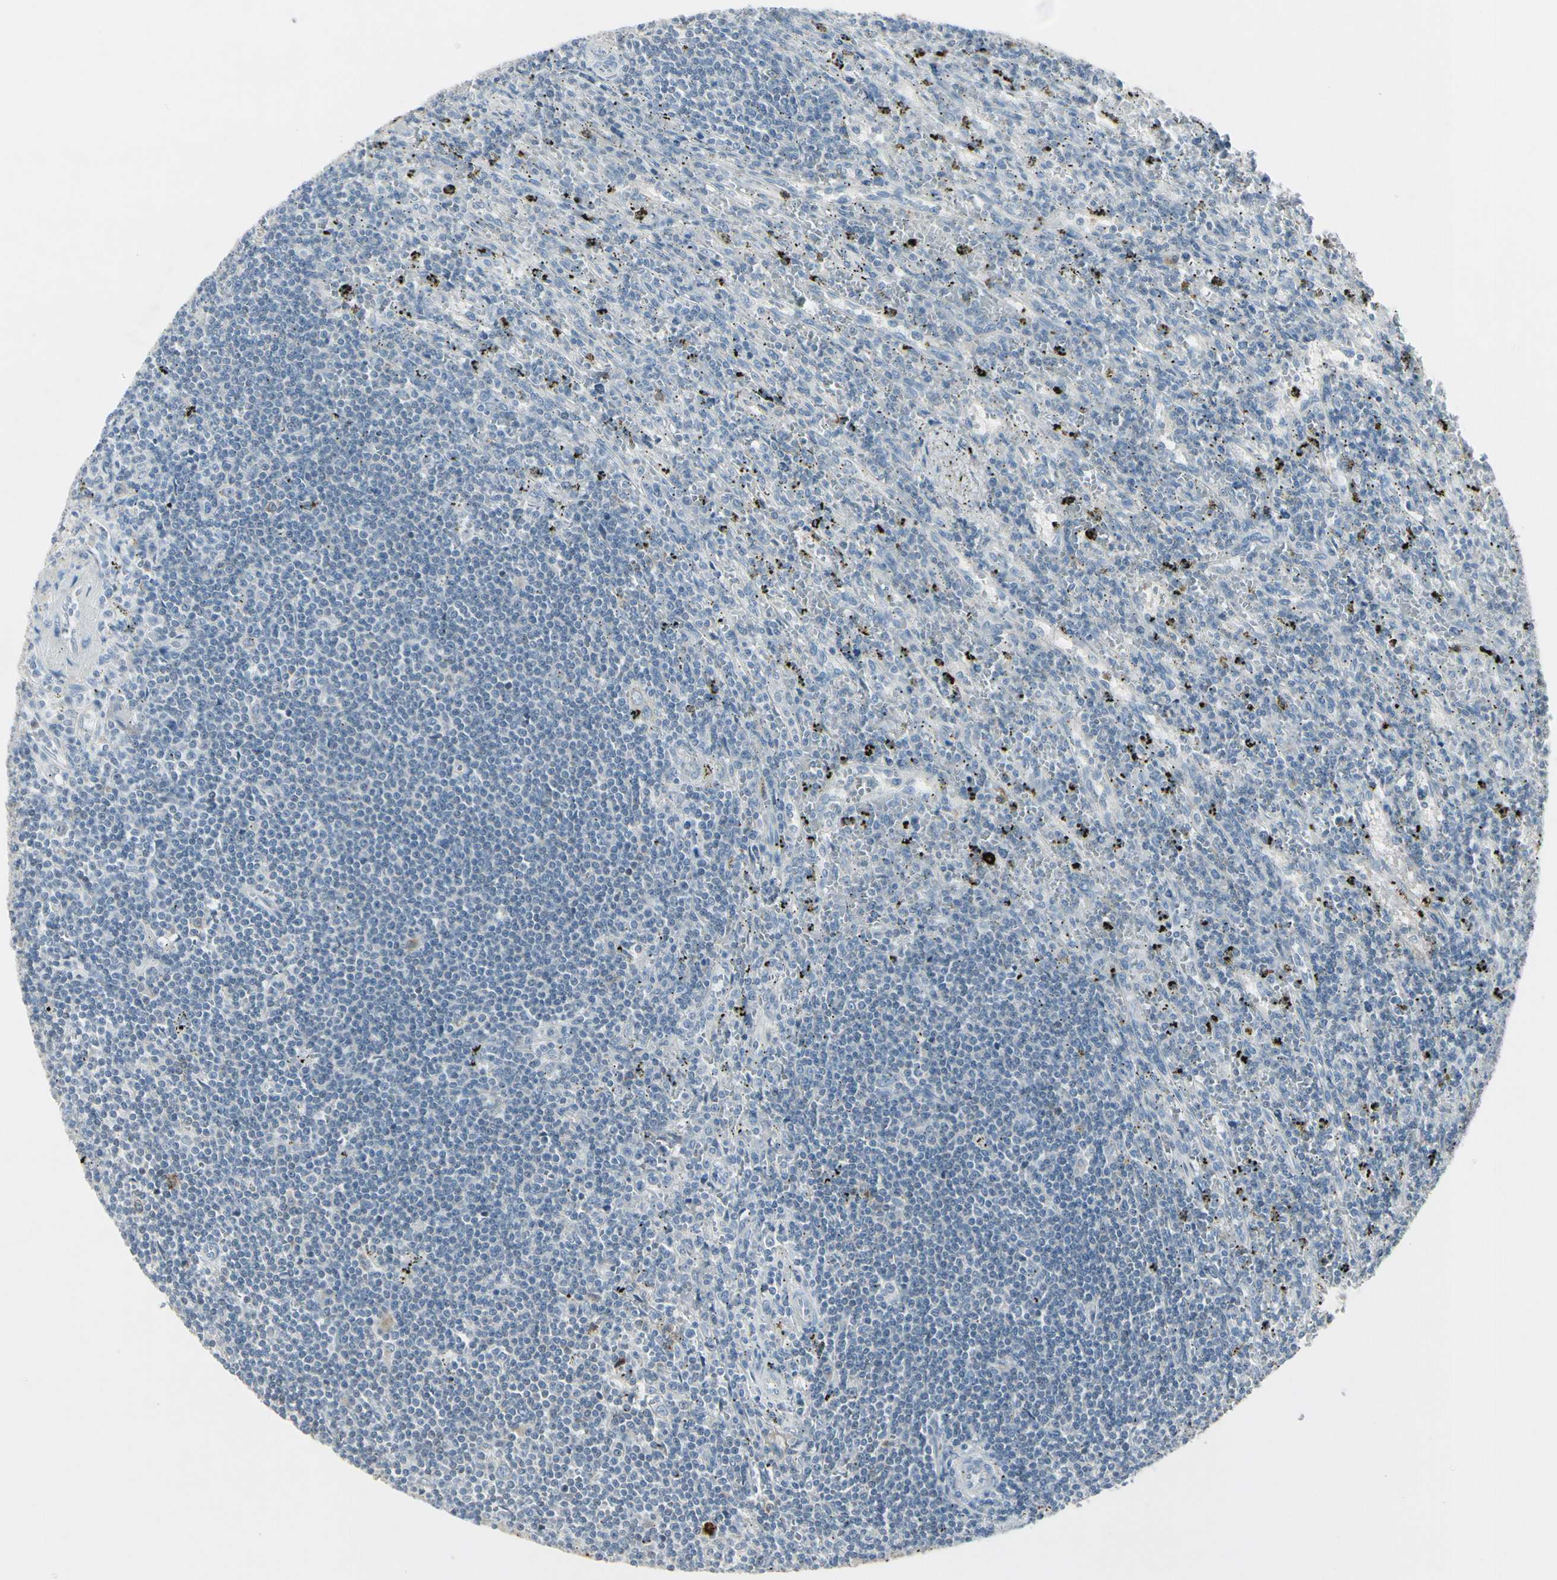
{"staining": {"intensity": "negative", "quantity": "none", "location": "none"}, "tissue": "lymphoma", "cell_type": "Tumor cells", "image_type": "cancer", "snomed": [{"axis": "morphology", "description": "Malignant lymphoma, non-Hodgkin's type, Low grade"}, {"axis": "topography", "description": "Spleen"}], "caption": "Protein analysis of malignant lymphoma, non-Hodgkin's type (low-grade) reveals no significant expression in tumor cells.", "gene": "IGHM", "patient": {"sex": "male", "age": 76}}